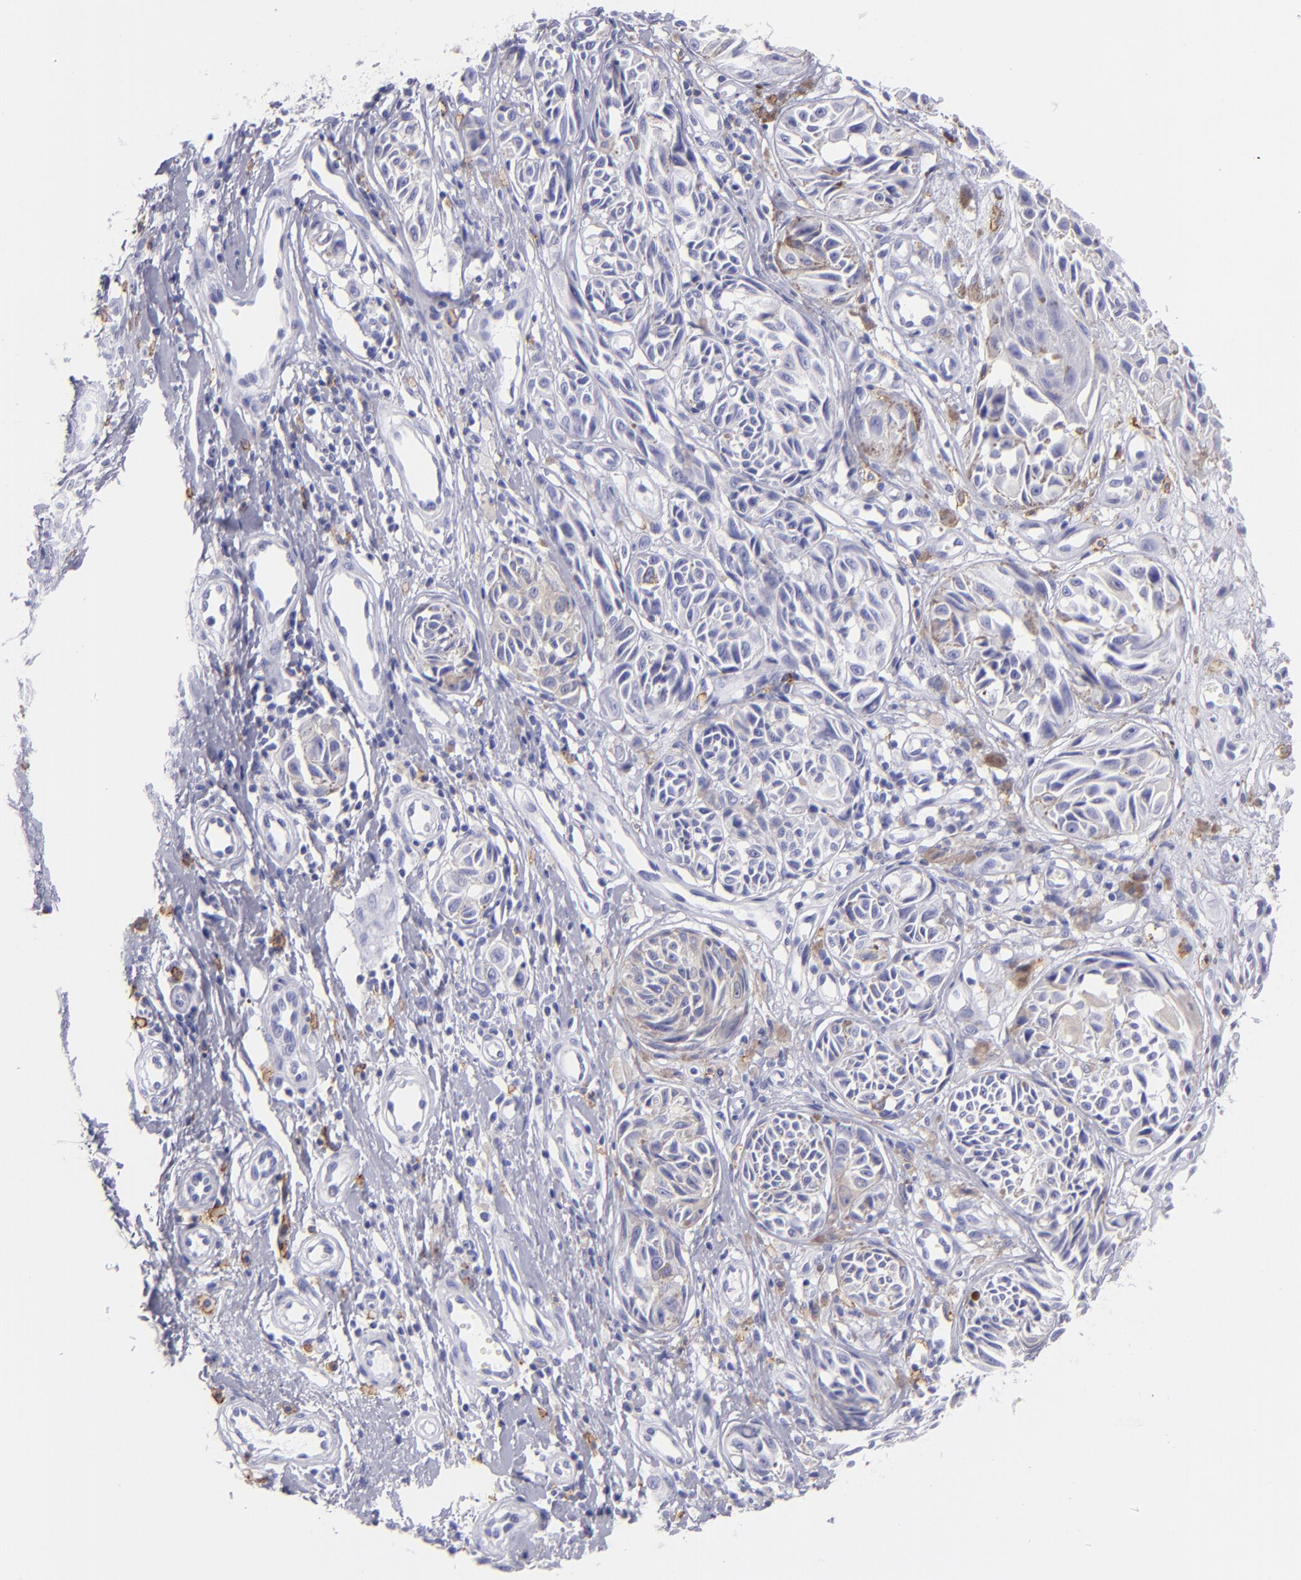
{"staining": {"intensity": "negative", "quantity": "none", "location": "none"}, "tissue": "melanoma", "cell_type": "Tumor cells", "image_type": "cancer", "snomed": [{"axis": "morphology", "description": "Malignant melanoma, NOS"}, {"axis": "topography", "description": "Skin"}], "caption": "This is an immunohistochemistry image of malignant melanoma. There is no staining in tumor cells.", "gene": "CD82", "patient": {"sex": "male", "age": 67}}